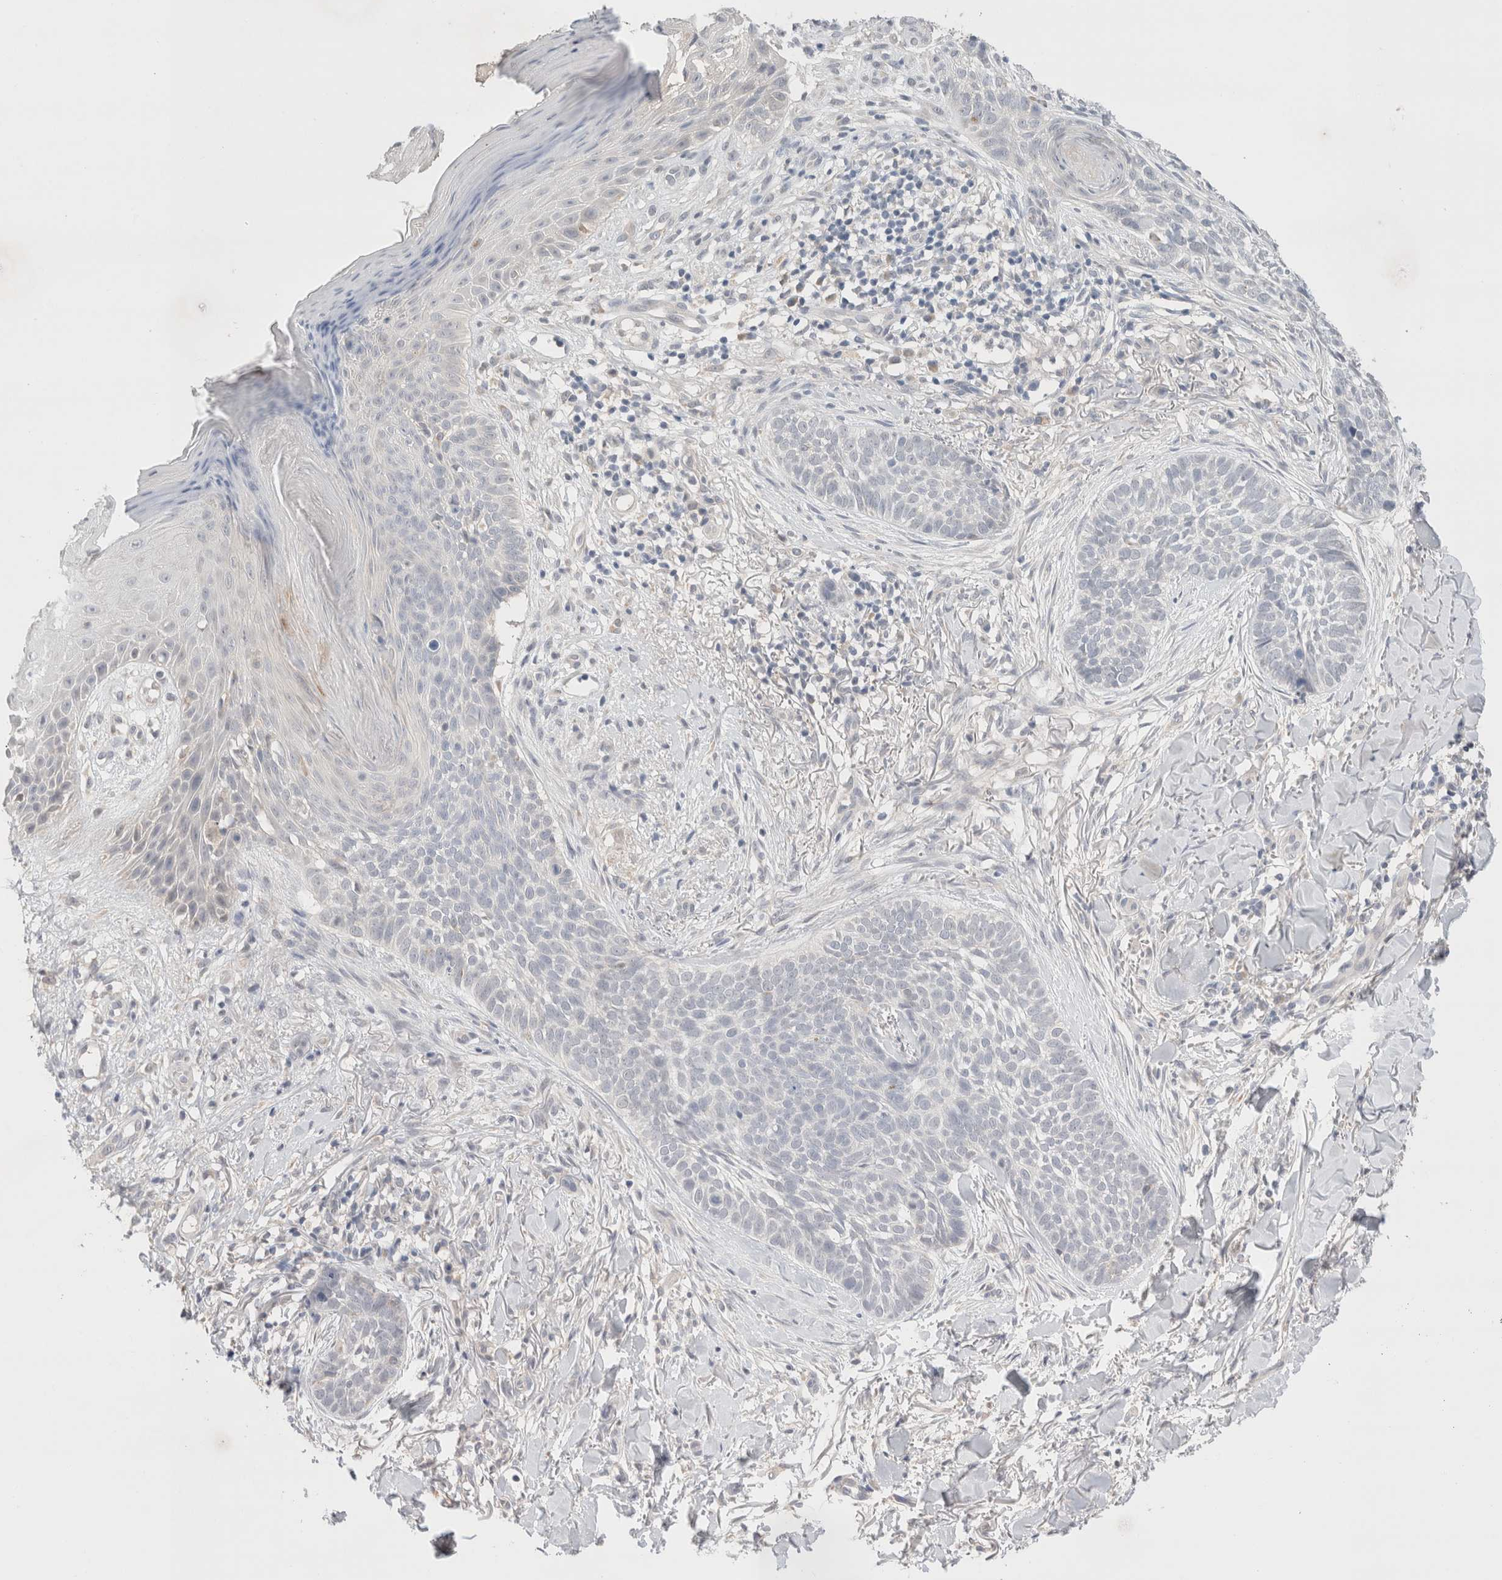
{"staining": {"intensity": "negative", "quantity": "none", "location": "none"}, "tissue": "skin cancer", "cell_type": "Tumor cells", "image_type": "cancer", "snomed": [{"axis": "morphology", "description": "Normal tissue, NOS"}, {"axis": "morphology", "description": "Basal cell carcinoma"}, {"axis": "topography", "description": "Skin"}], "caption": "Immunohistochemistry (IHC) image of skin cancer stained for a protein (brown), which shows no expression in tumor cells.", "gene": "SPATA20", "patient": {"sex": "male", "age": 67}}